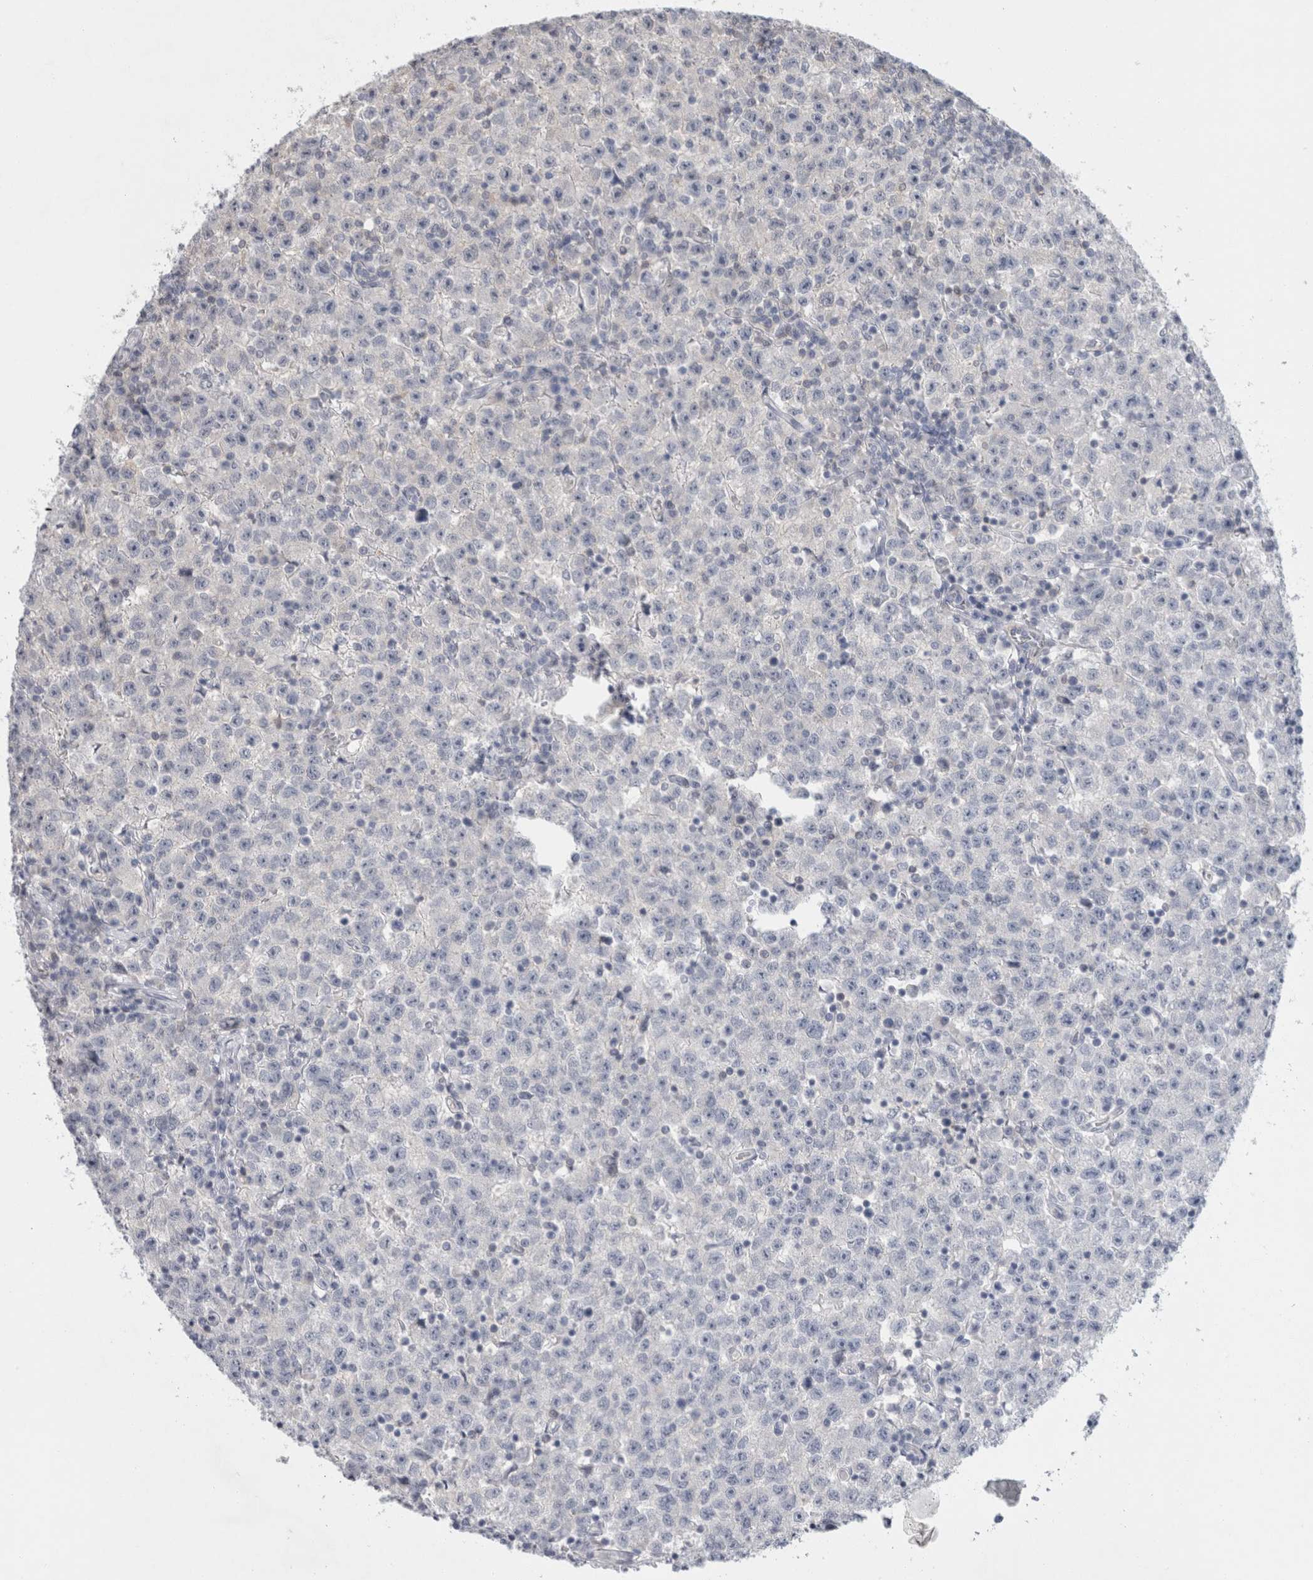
{"staining": {"intensity": "negative", "quantity": "none", "location": "none"}, "tissue": "testis cancer", "cell_type": "Tumor cells", "image_type": "cancer", "snomed": [{"axis": "morphology", "description": "Seminoma, NOS"}, {"axis": "topography", "description": "Testis"}], "caption": "Tumor cells are negative for brown protein staining in testis seminoma.", "gene": "CASP6", "patient": {"sex": "male", "age": 22}}